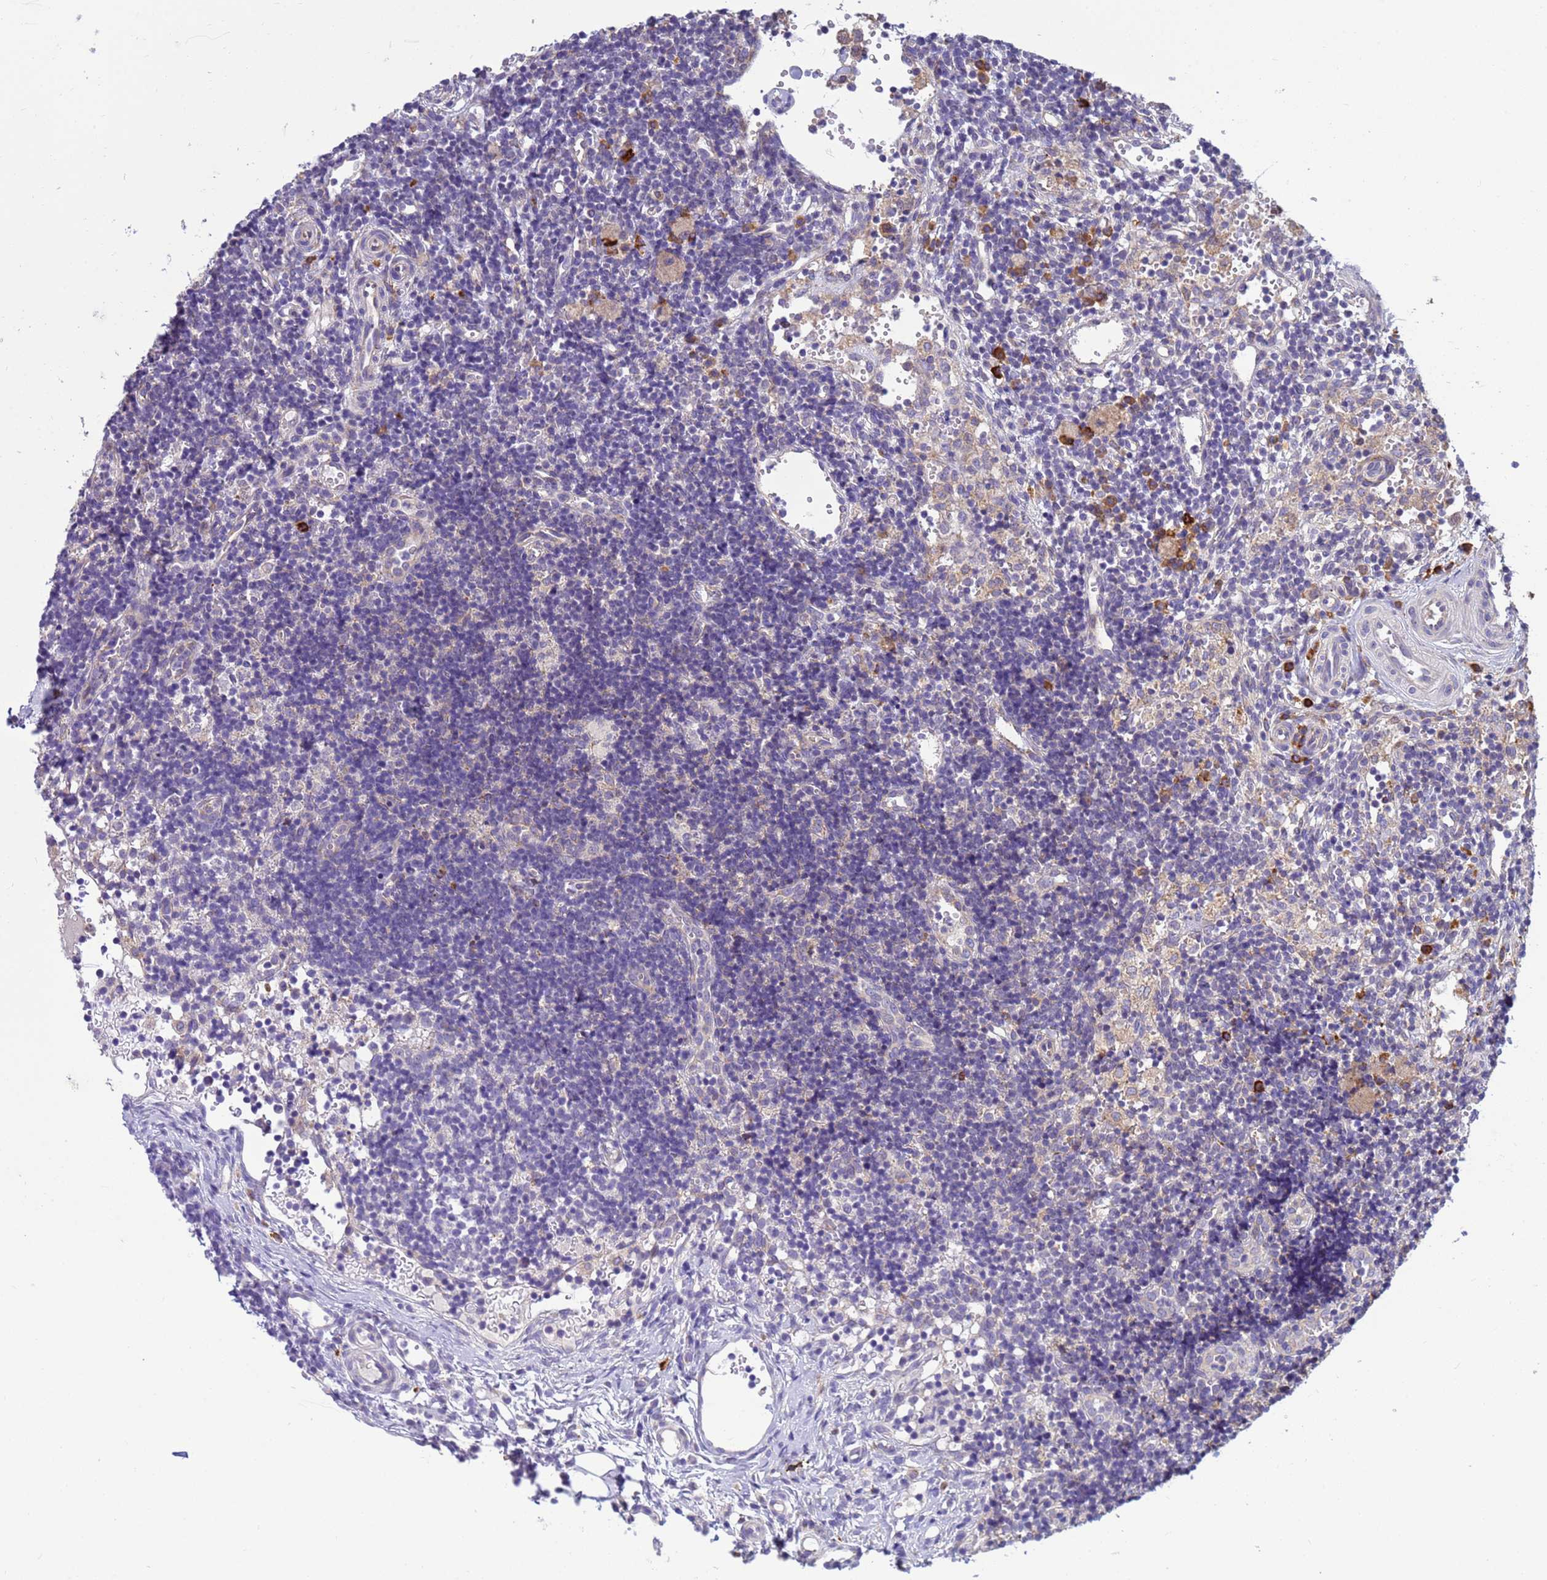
{"staining": {"intensity": "strong", "quantity": "<25%", "location": "cytoplasmic/membranous"}, "tissue": "lymph node", "cell_type": "Germinal center cells", "image_type": "normal", "snomed": [{"axis": "morphology", "description": "Normal tissue, NOS"}, {"axis": "topography", "description": "Lymph node"}], "caption": "Germinal center cells reveal medium levels of strong cytoplasmic/membranous expression in approximately <25% of cells in unremarkable lymph node.", "gene": "THAP5", "patient": {"sex": "female", "age": 37}}